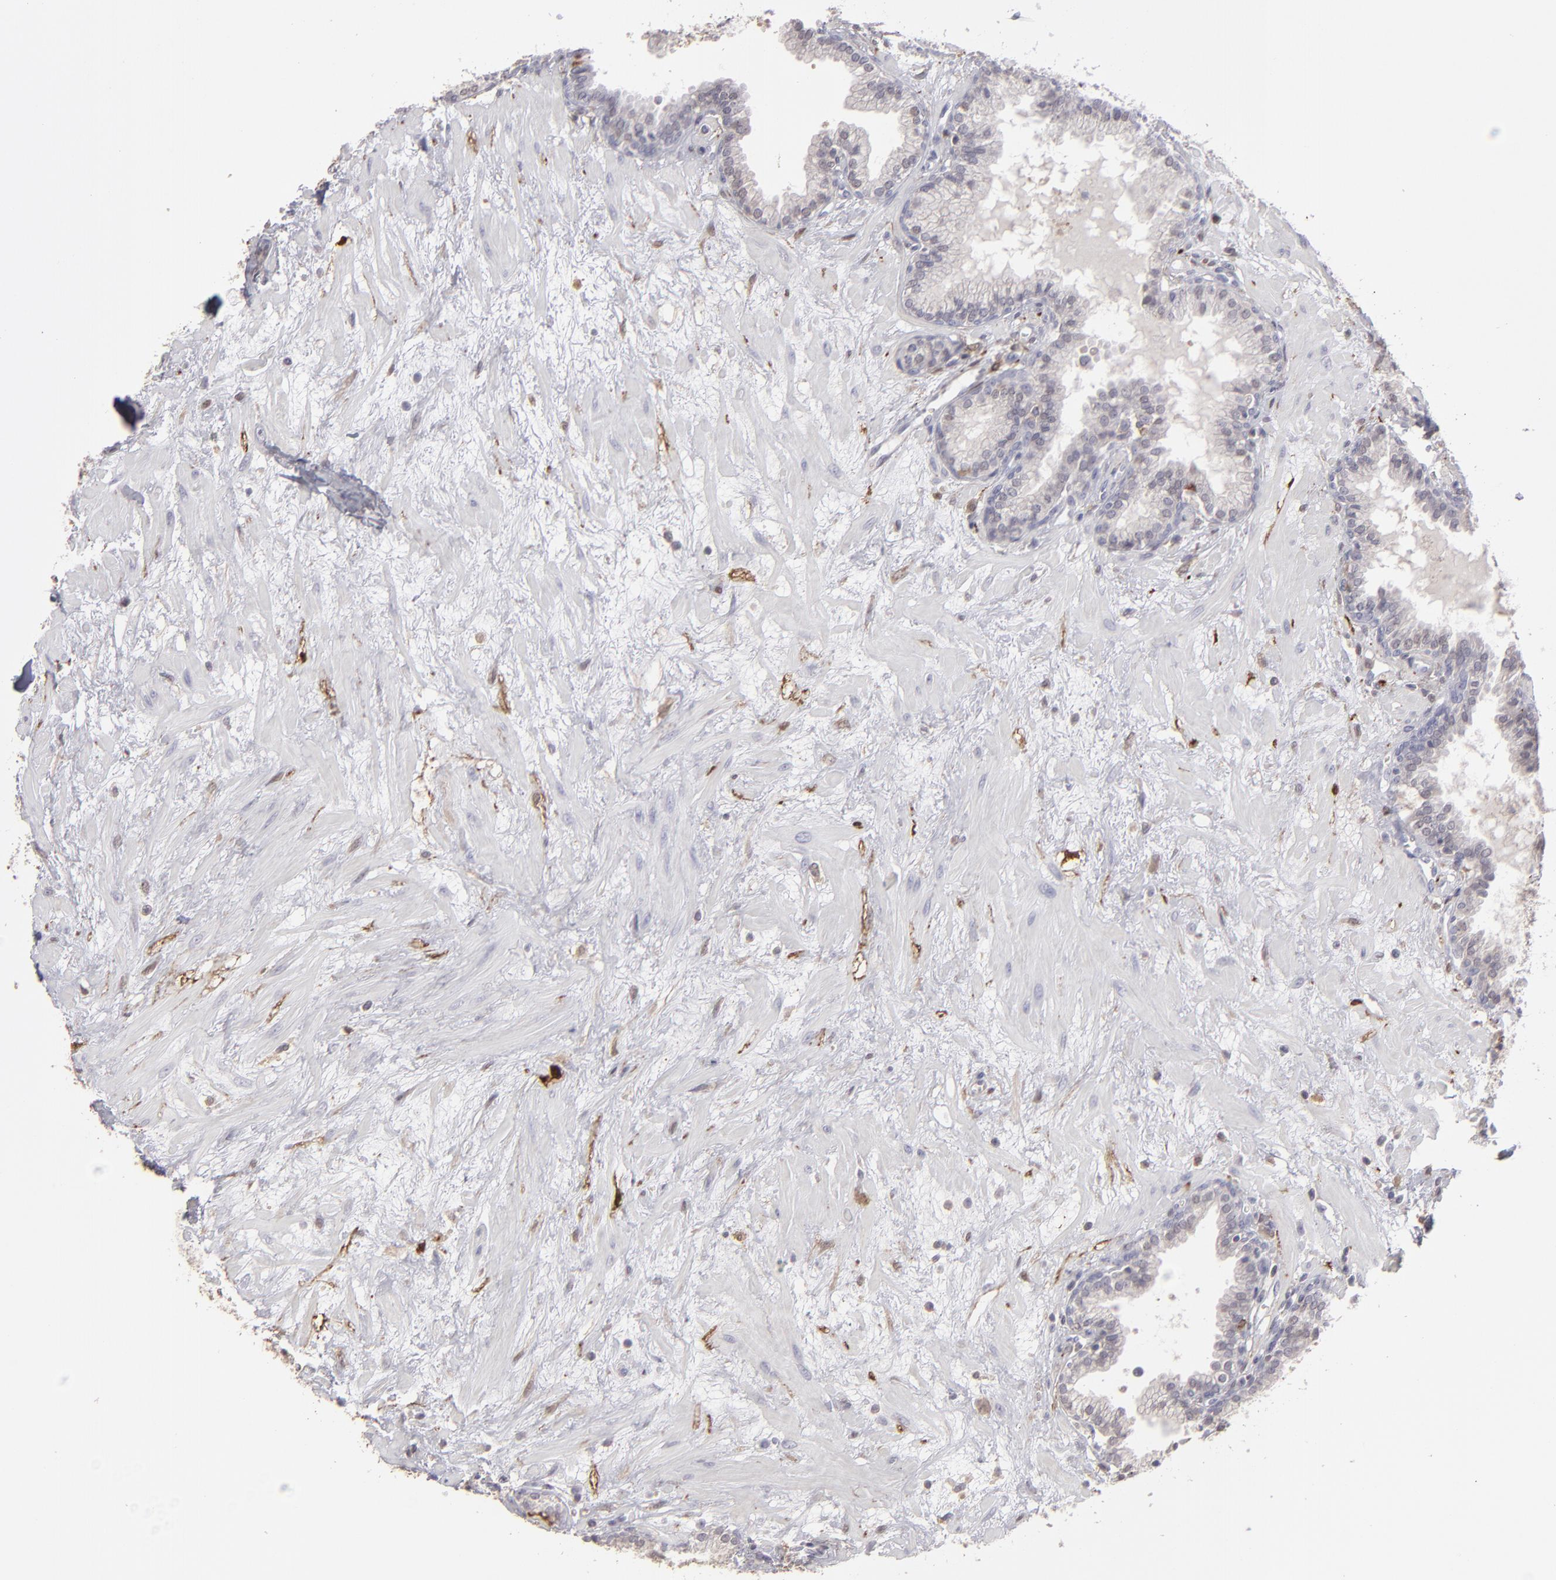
{"staining": {"intensity": "negative", "quantity": "none", "location": "none"}, "tissue": "prostate", "cell_type": "Glandular cells", "image_type": "normal", "snomed": [{"axis": "morphology", "description": "Normal tissue, NOS"}, {"axis": "topography", "description": "Prostate"}], "caption": "Image shows no significant protein positivity in glandular cells of benign prostate.", "gene": "SEMA3G", "patient": {"sex": "male", "age": 64}}